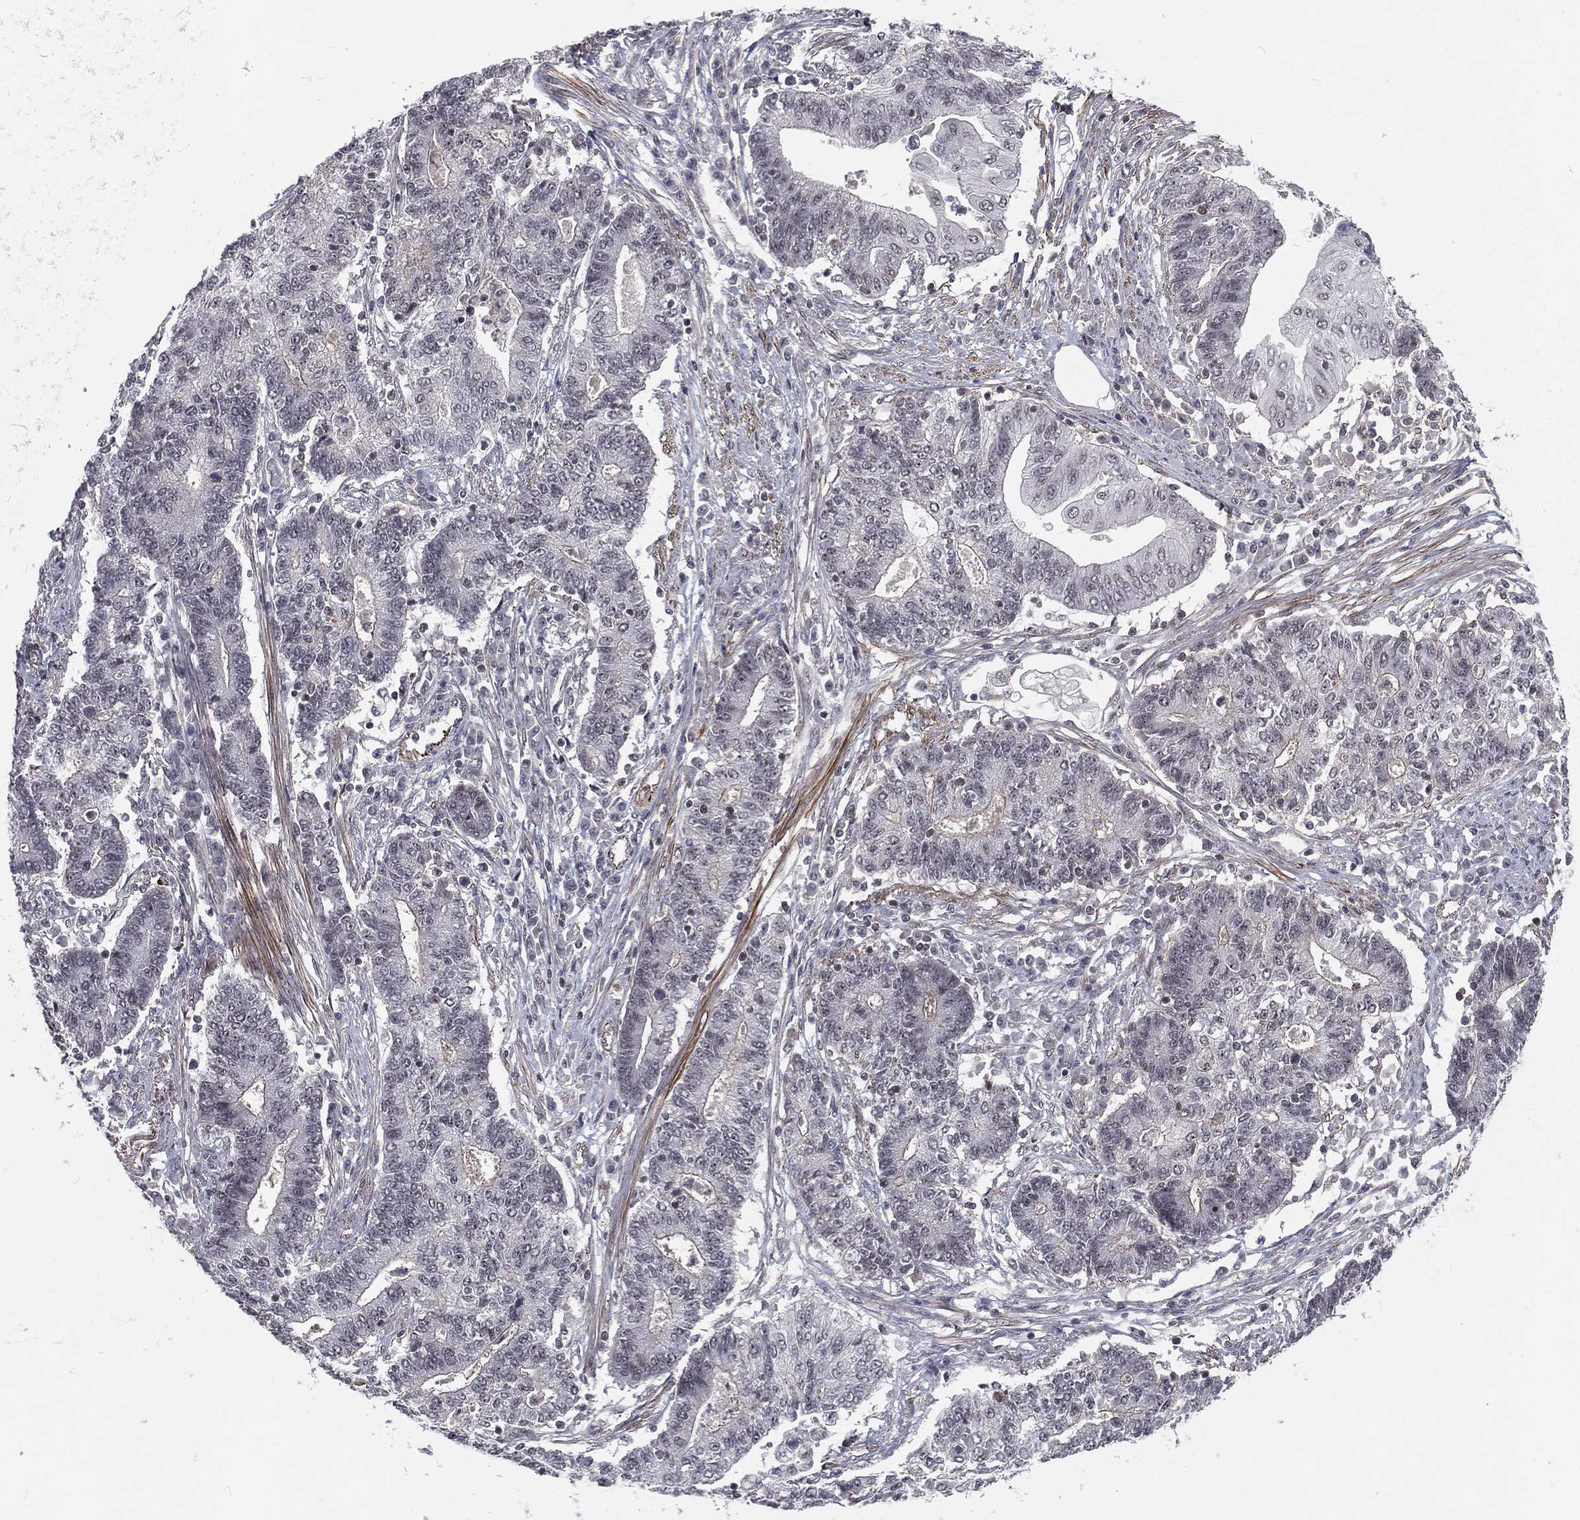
{"staining": {"intensity": "weak", "quantity": "<25%", "location": "cytoplasmic/membranous"}, "tissue": "endometrial cancer", "cell_type": "Tumor cells", "image_type": "cancer", "snomed": [{"axis": "morphology", "description": "Adenocarcinoma, NOS"}, {"axis": "topography", "description": "Uterus"}, {"axis": "topography", "description": "Endometrium"}], "caption": "Tumor cells are negative for protein expression in human endometrial adenocarcinoma.", "gene": "MORC2", "patient": {"sex": "female", "age": 54}}